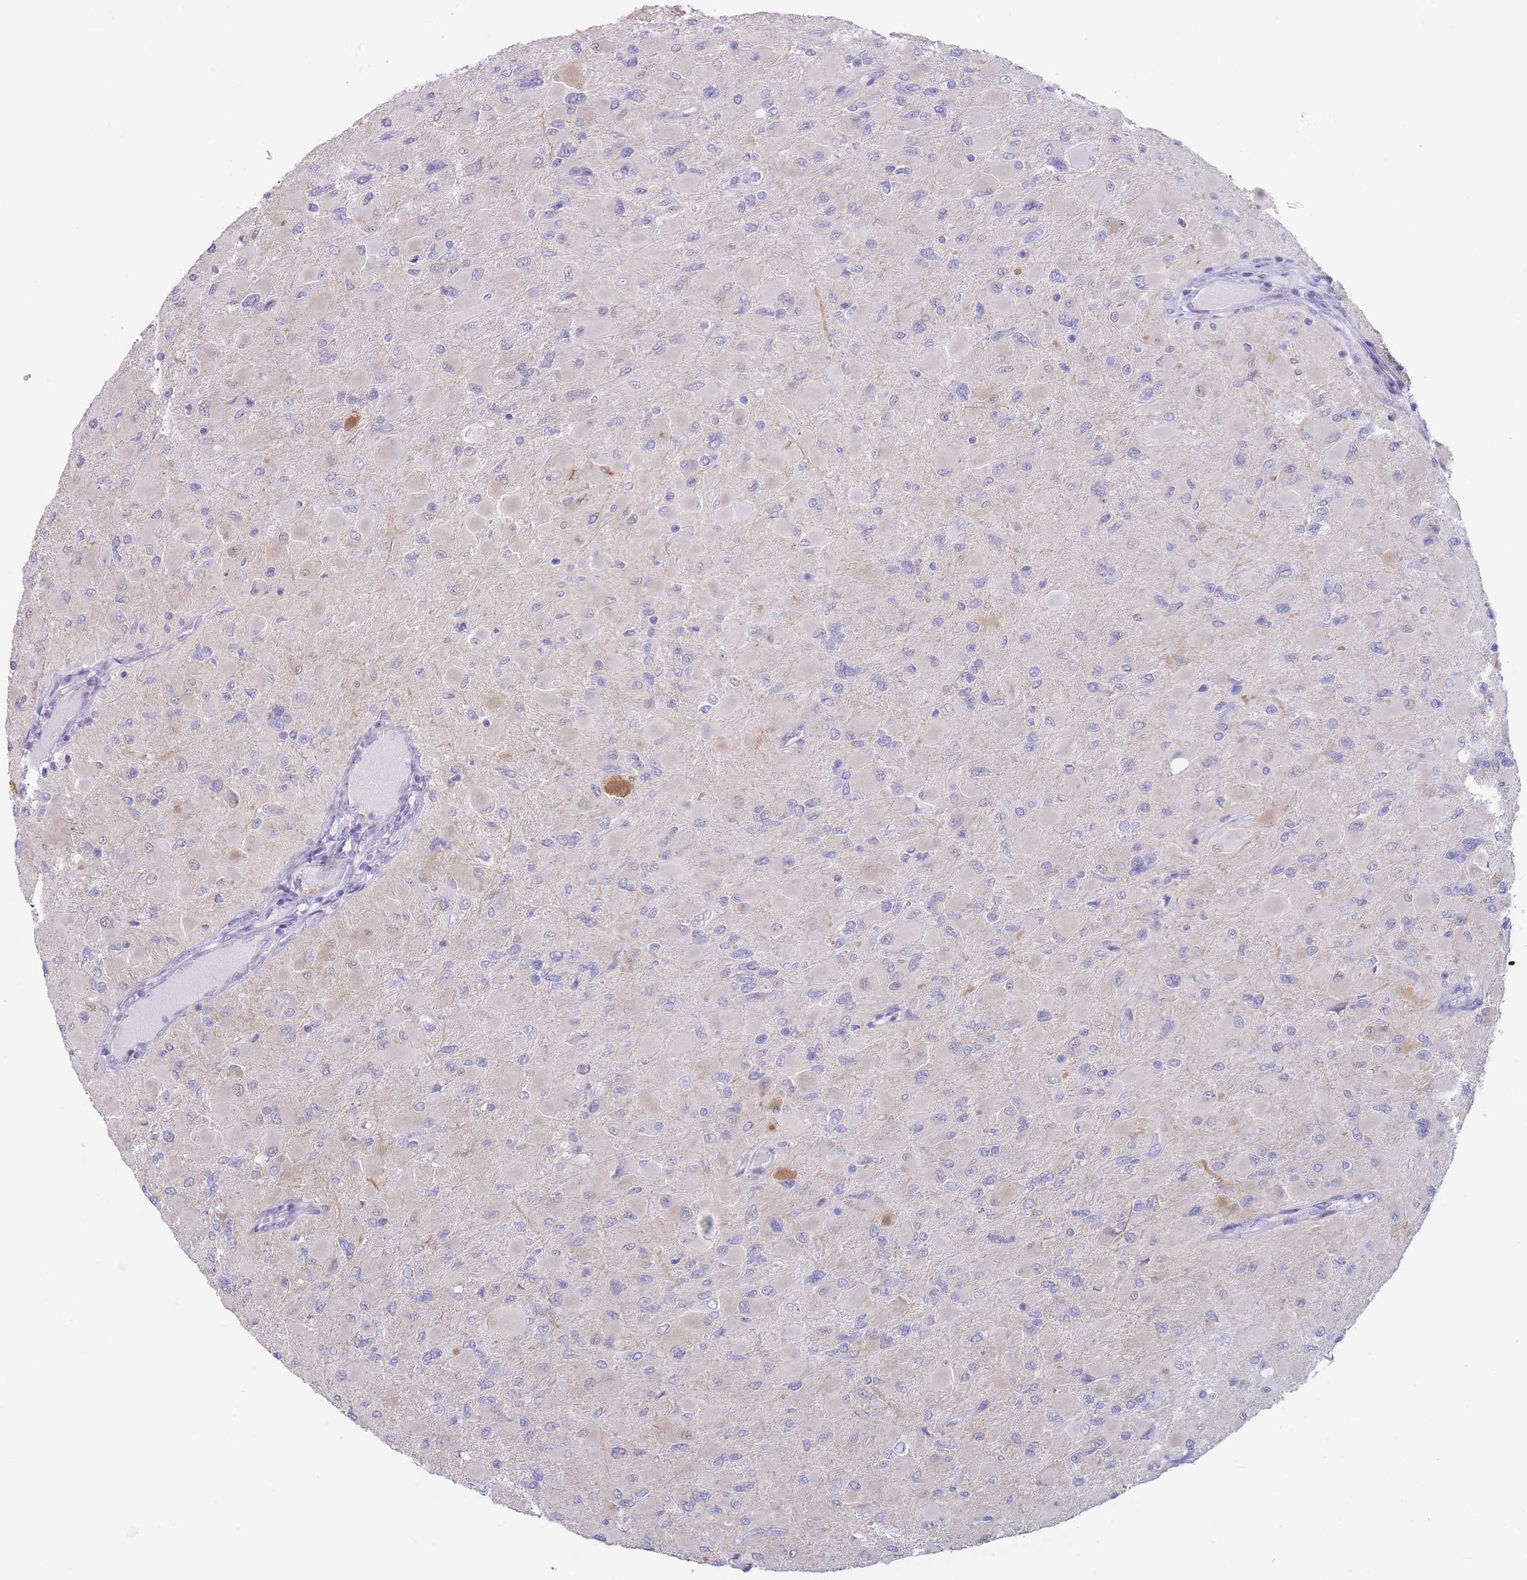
{"staining": {"intensity": "negative", "quantity": "none", "location": "none"}, "tissue": "glioma", "cell_type": "Tumor cells", "image_type": "cancer", "snomed": [{"axis": "morphology", "description": "Glioma, malignant, High grade"}, {"axis": "topography", "description": "Cerebral cortex"}], "caption": "Human glioma stained for a protein using IHC displays no staining in tumor cells.", "gene": "ASAP3", "patient": {"sex": "female", "age": 36}}